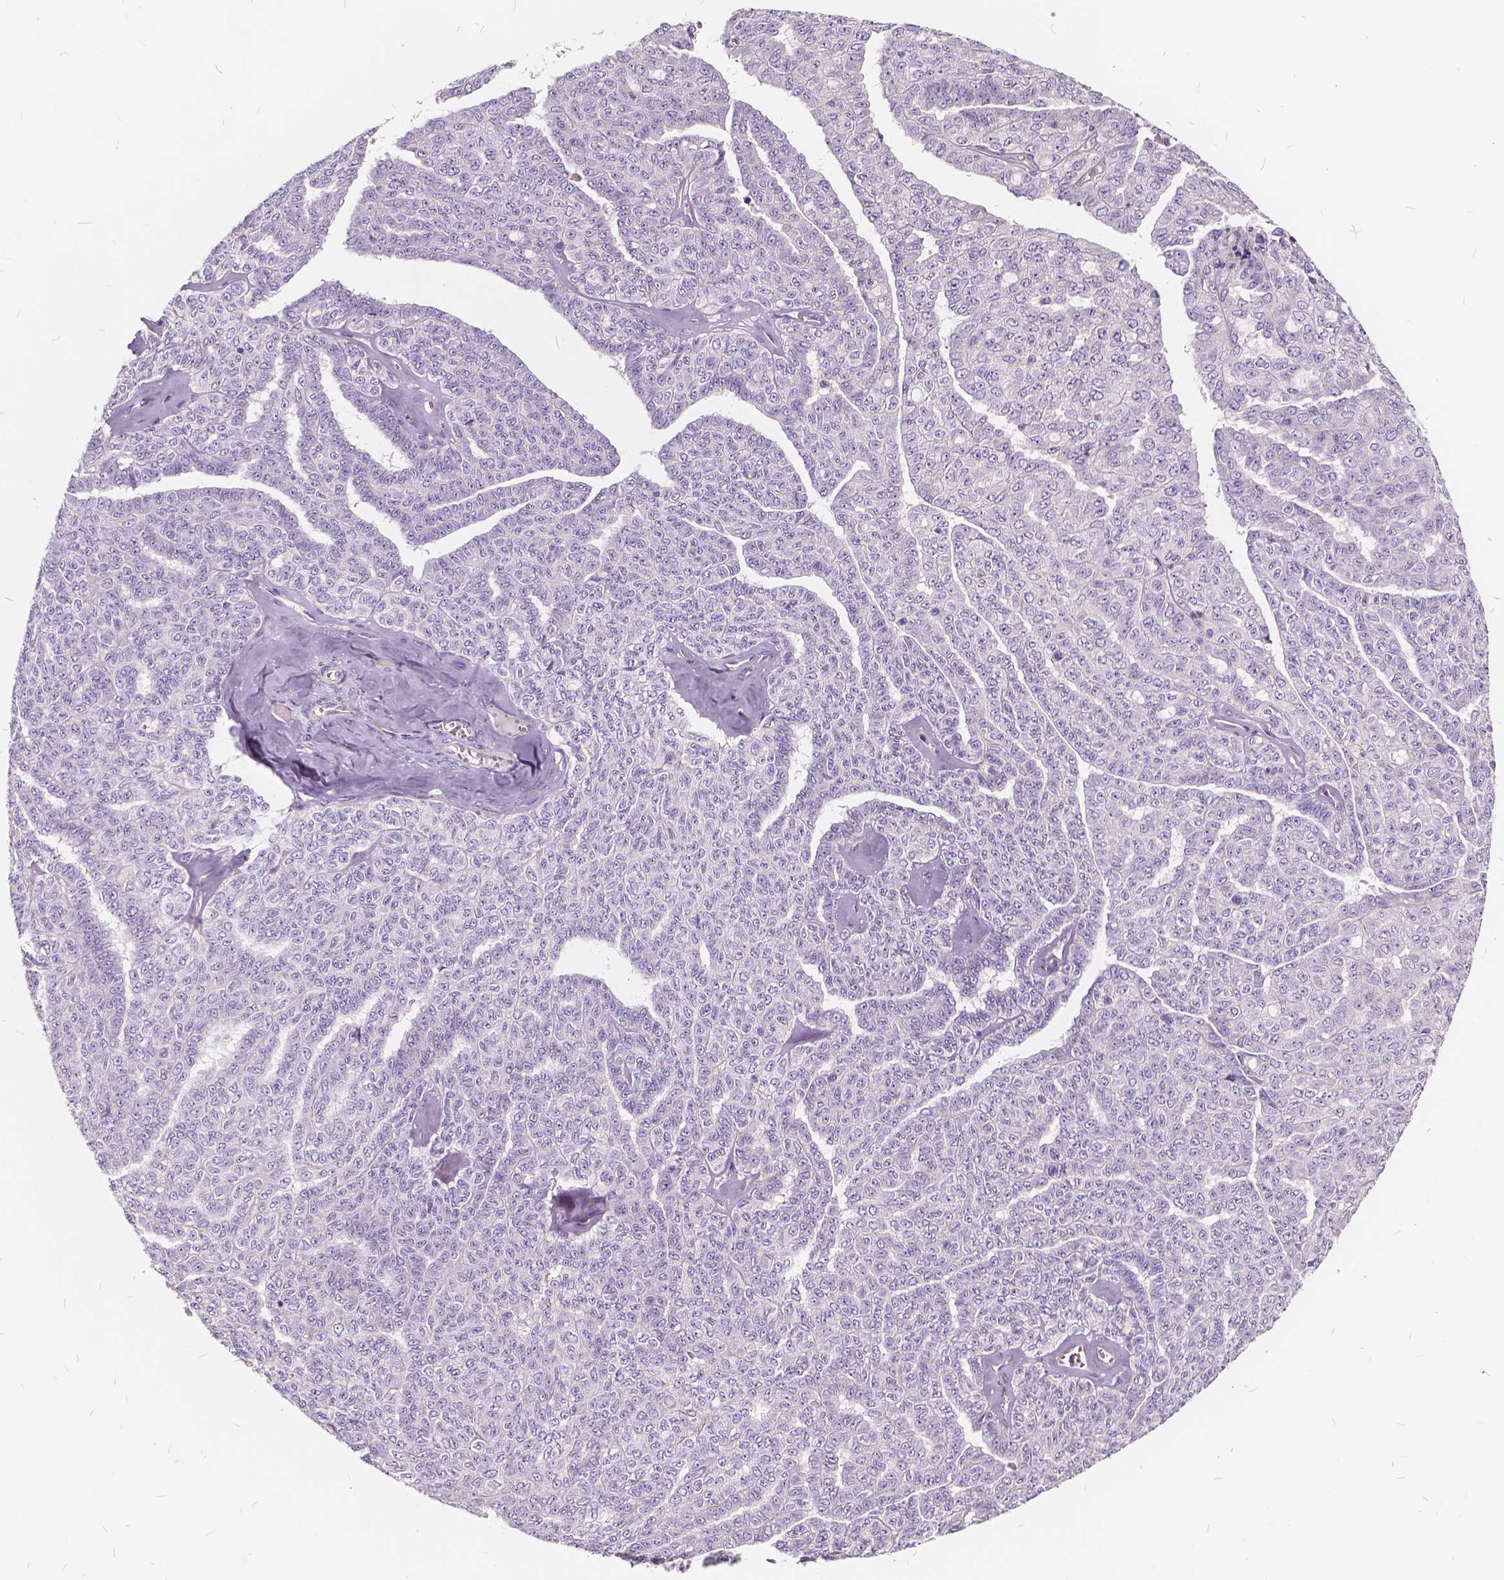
{"staining": {"intensity": "negative", "quantity": "none", "location": "none"}, "tissue": "ovarian cancer", "cell_type": "Tumor cells", "image_type": "cancer", "snomed": [{"axis": "morphology", "description": "Cystadenocarcinoma, serous, NOS"}, {"axis": "topography", "description": "Ovary"}], "caption": "Ovarian serous cystadenocarcinoma stained for a protein using IHC demonstrates no positivity tumor cells.", "gene": "KIAA0513", "patient": {"sex": "female", "age": 71}}